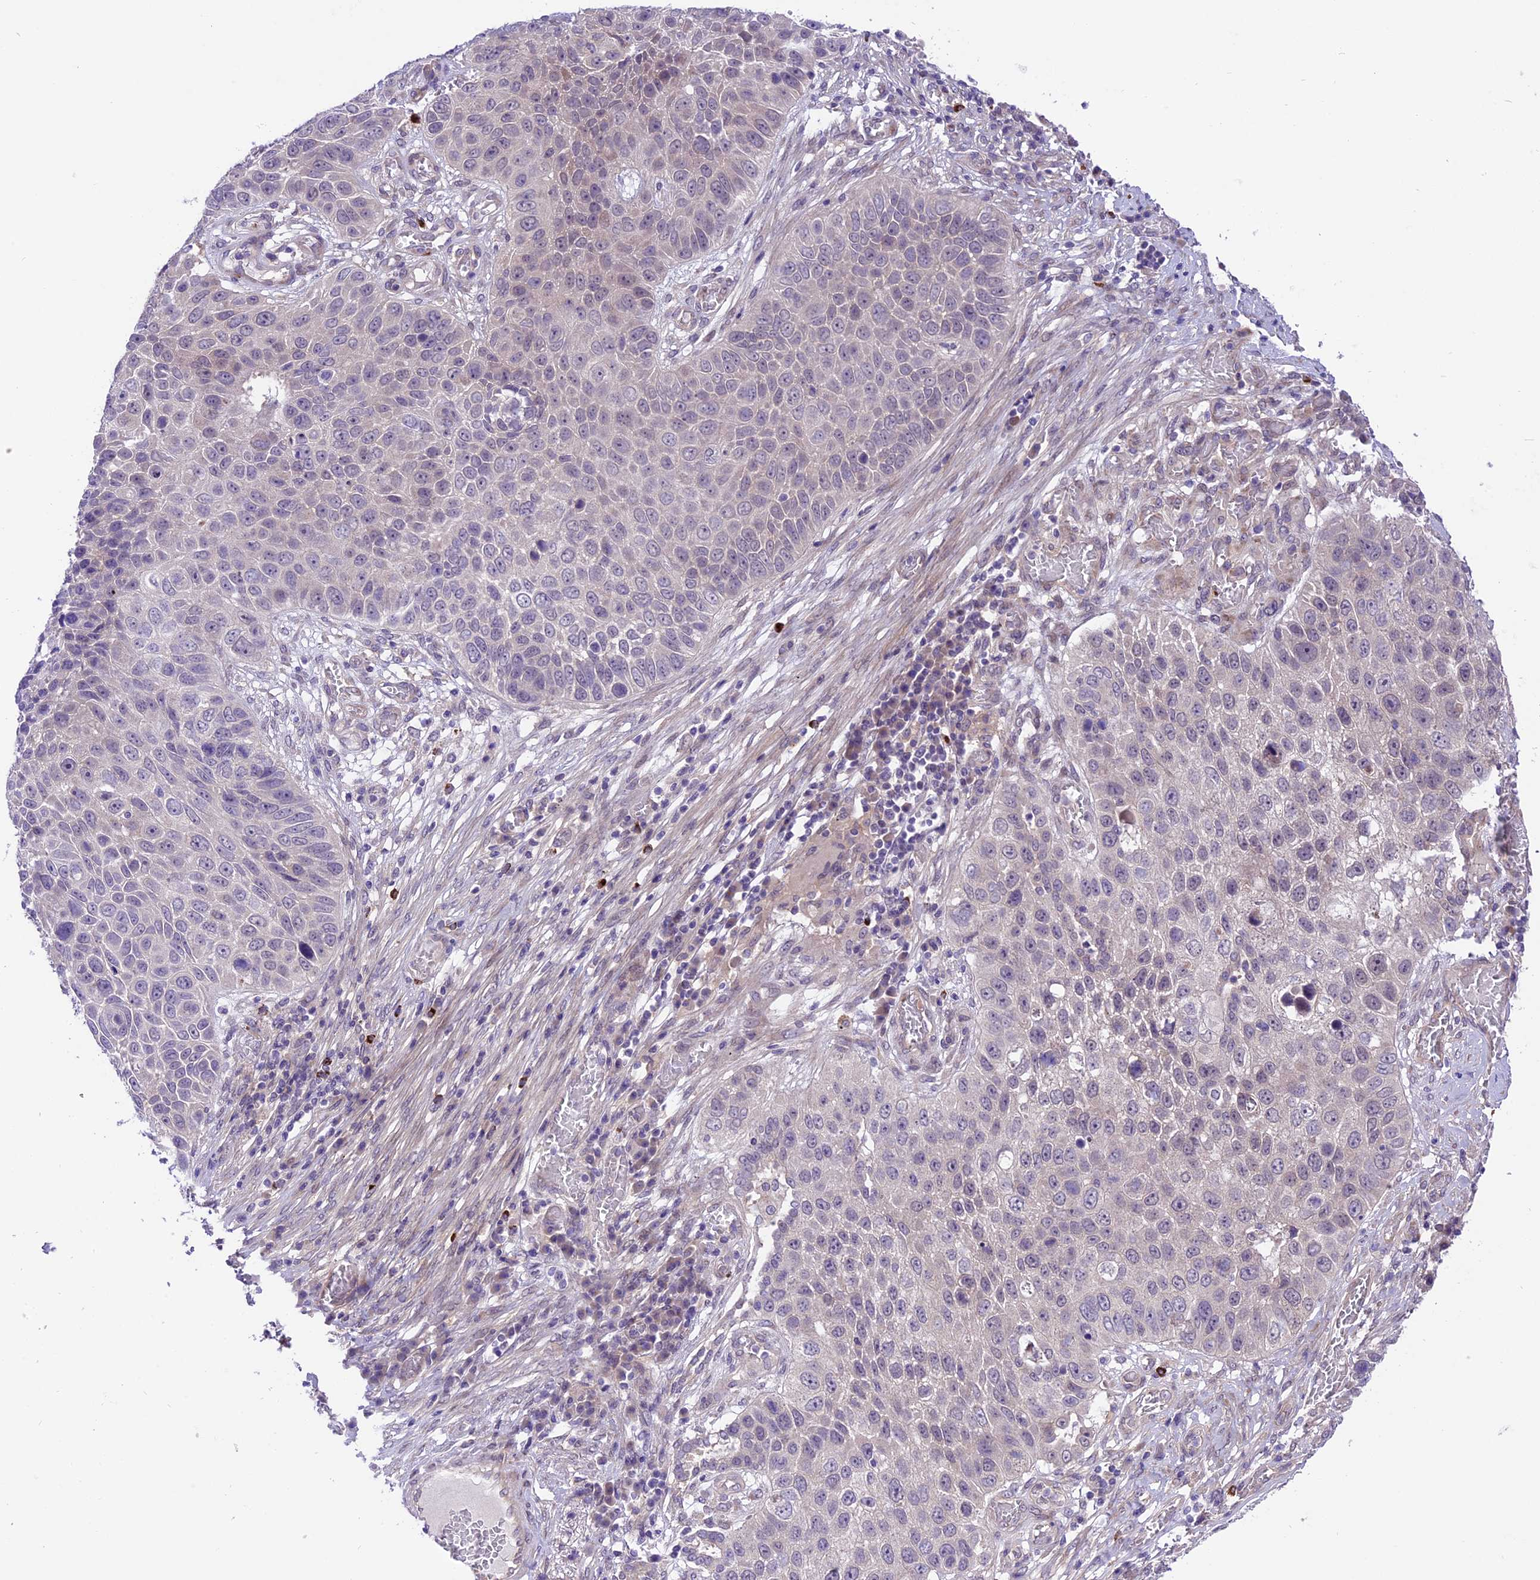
{"staining": {"intensity": "weak", "quantity": "<25%", "location": "cytoplasmic/membranous"}, "tissue": "lung cancer", "cell_type": "Tumor cells", "image_type": "cancer", "snomed": [{"axis": "morphology", "description": "Squamous cell carcinoma, NOS"}, {"axis": "topography", "description": "Lung"}], "caption": "IHC of human lung cancer displays no positivity in tumor cells.", "gene": "SPRED1", "patient": {"sex": "male", "age": 61}}